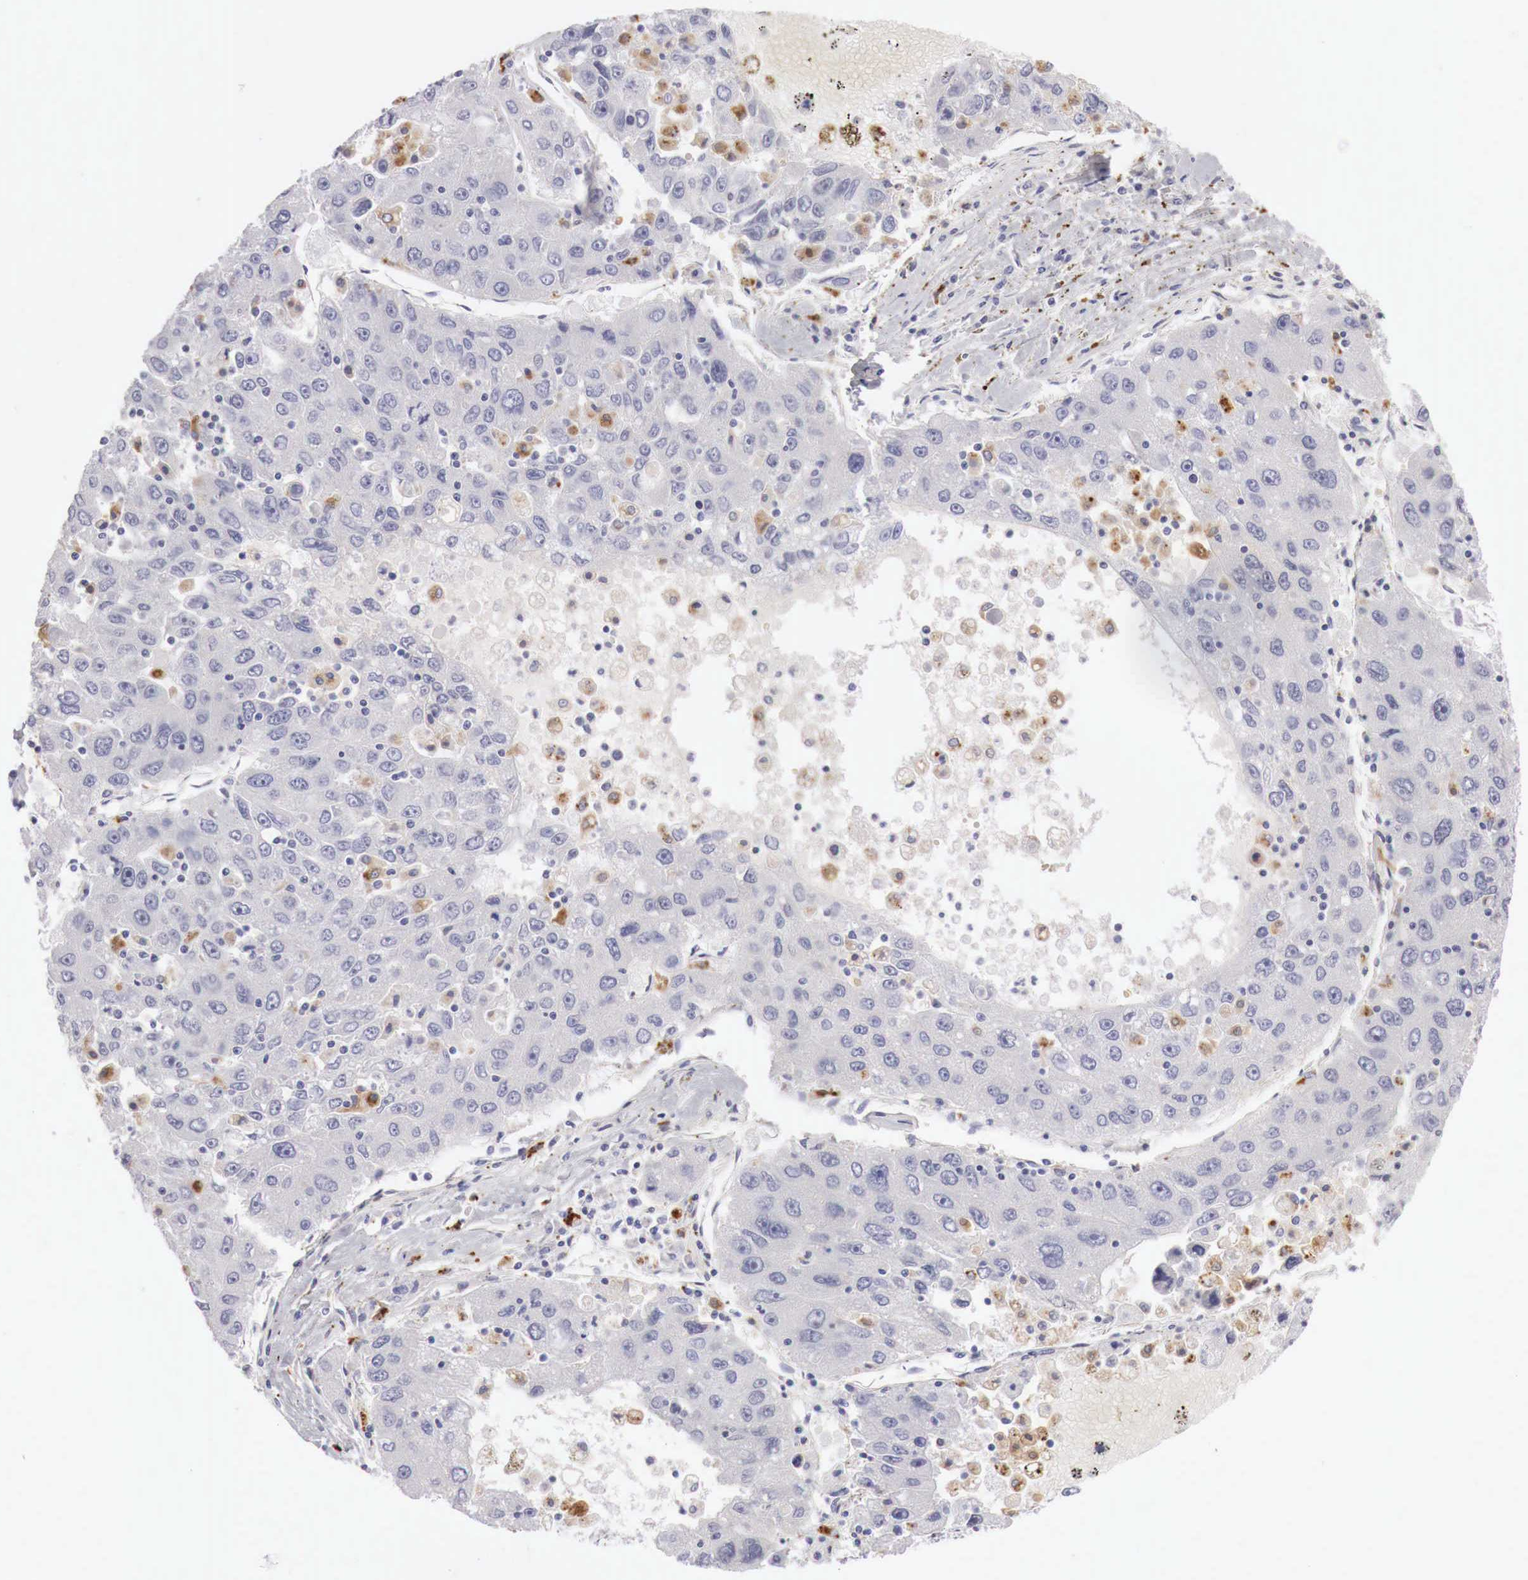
{"staining": {"intensity": "negative", "quantity": "none", "location": "none"}, "tissue": "liver cancer", "cell_type": "Tumor cells", "image_type": "cancer", "snomed": [{"axis": "morphology", "description": "Carcinoma, Hepatocellular, NOS"}, {"axis": "topography", "description": "Liver"}], "caption": "IHC image of human liver cancer stained for a protein (brown), which reveals no expression in tumor cells.", "gene": "GLA", "patient": {"sex": "male", "age": 49}}